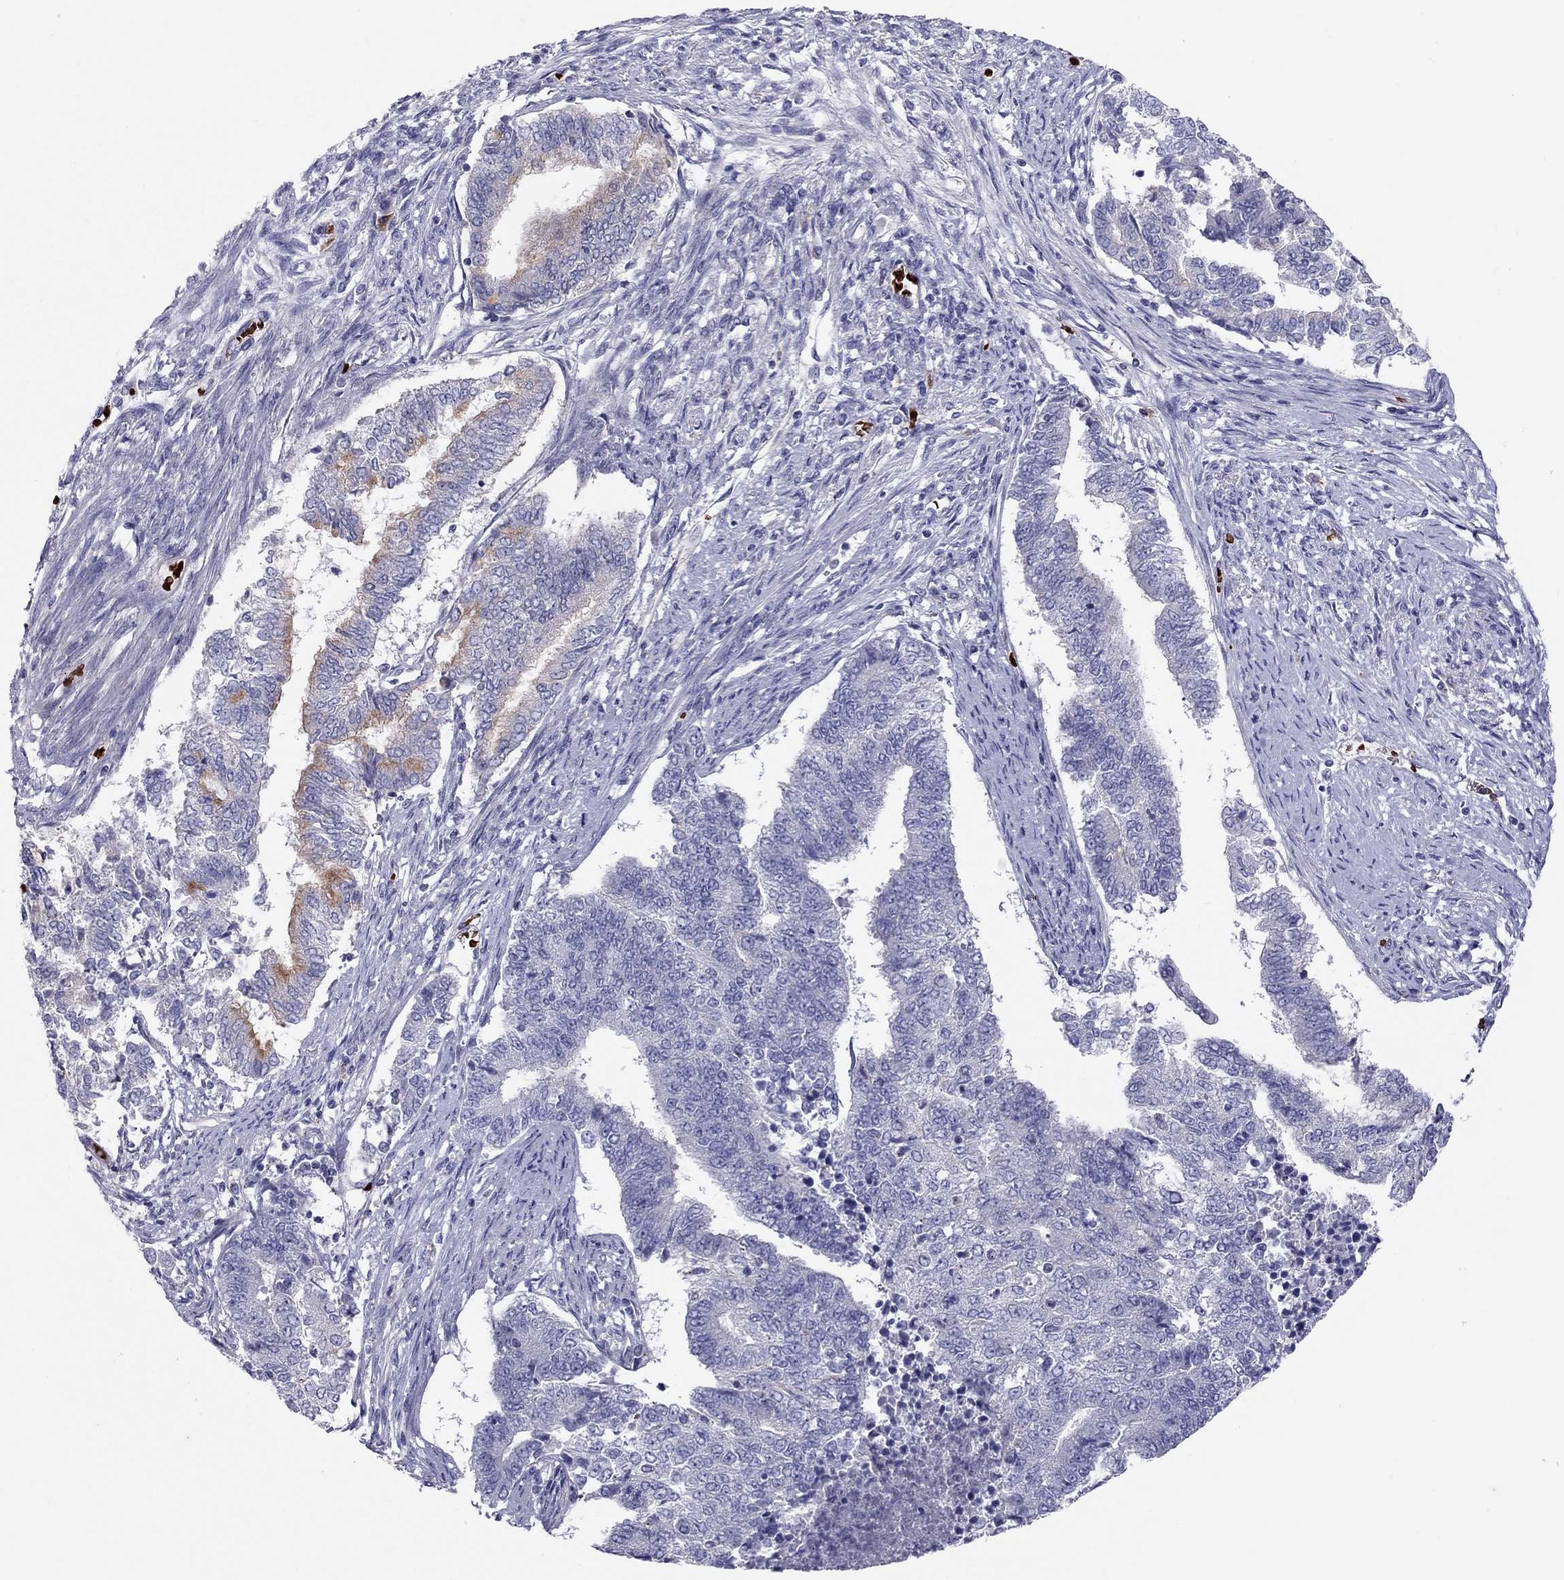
{"staining": {"intensity": "moderate", "quantity": "<25%", "location": "cytoplasmic/membranous"}, "tissue": "endometrial cancer", "cell_type": "Tumor cells", "image_type": "cancer", "snomed": [{"axis": "morphology", "description": "Adenocarcinoma, NOS"}, {"axis": "topography", "description": "Endometrium"}], "caption": "Endometrial adenocarcinoma tissue shows moderate cytoplasmic/membranous positivity in about <25% of tumor cells, visualized by immunohistochemistry. Nuclei are stained in blue.", "gene": "FRMD1", "patient": {"sex": "female", "age": 65}}